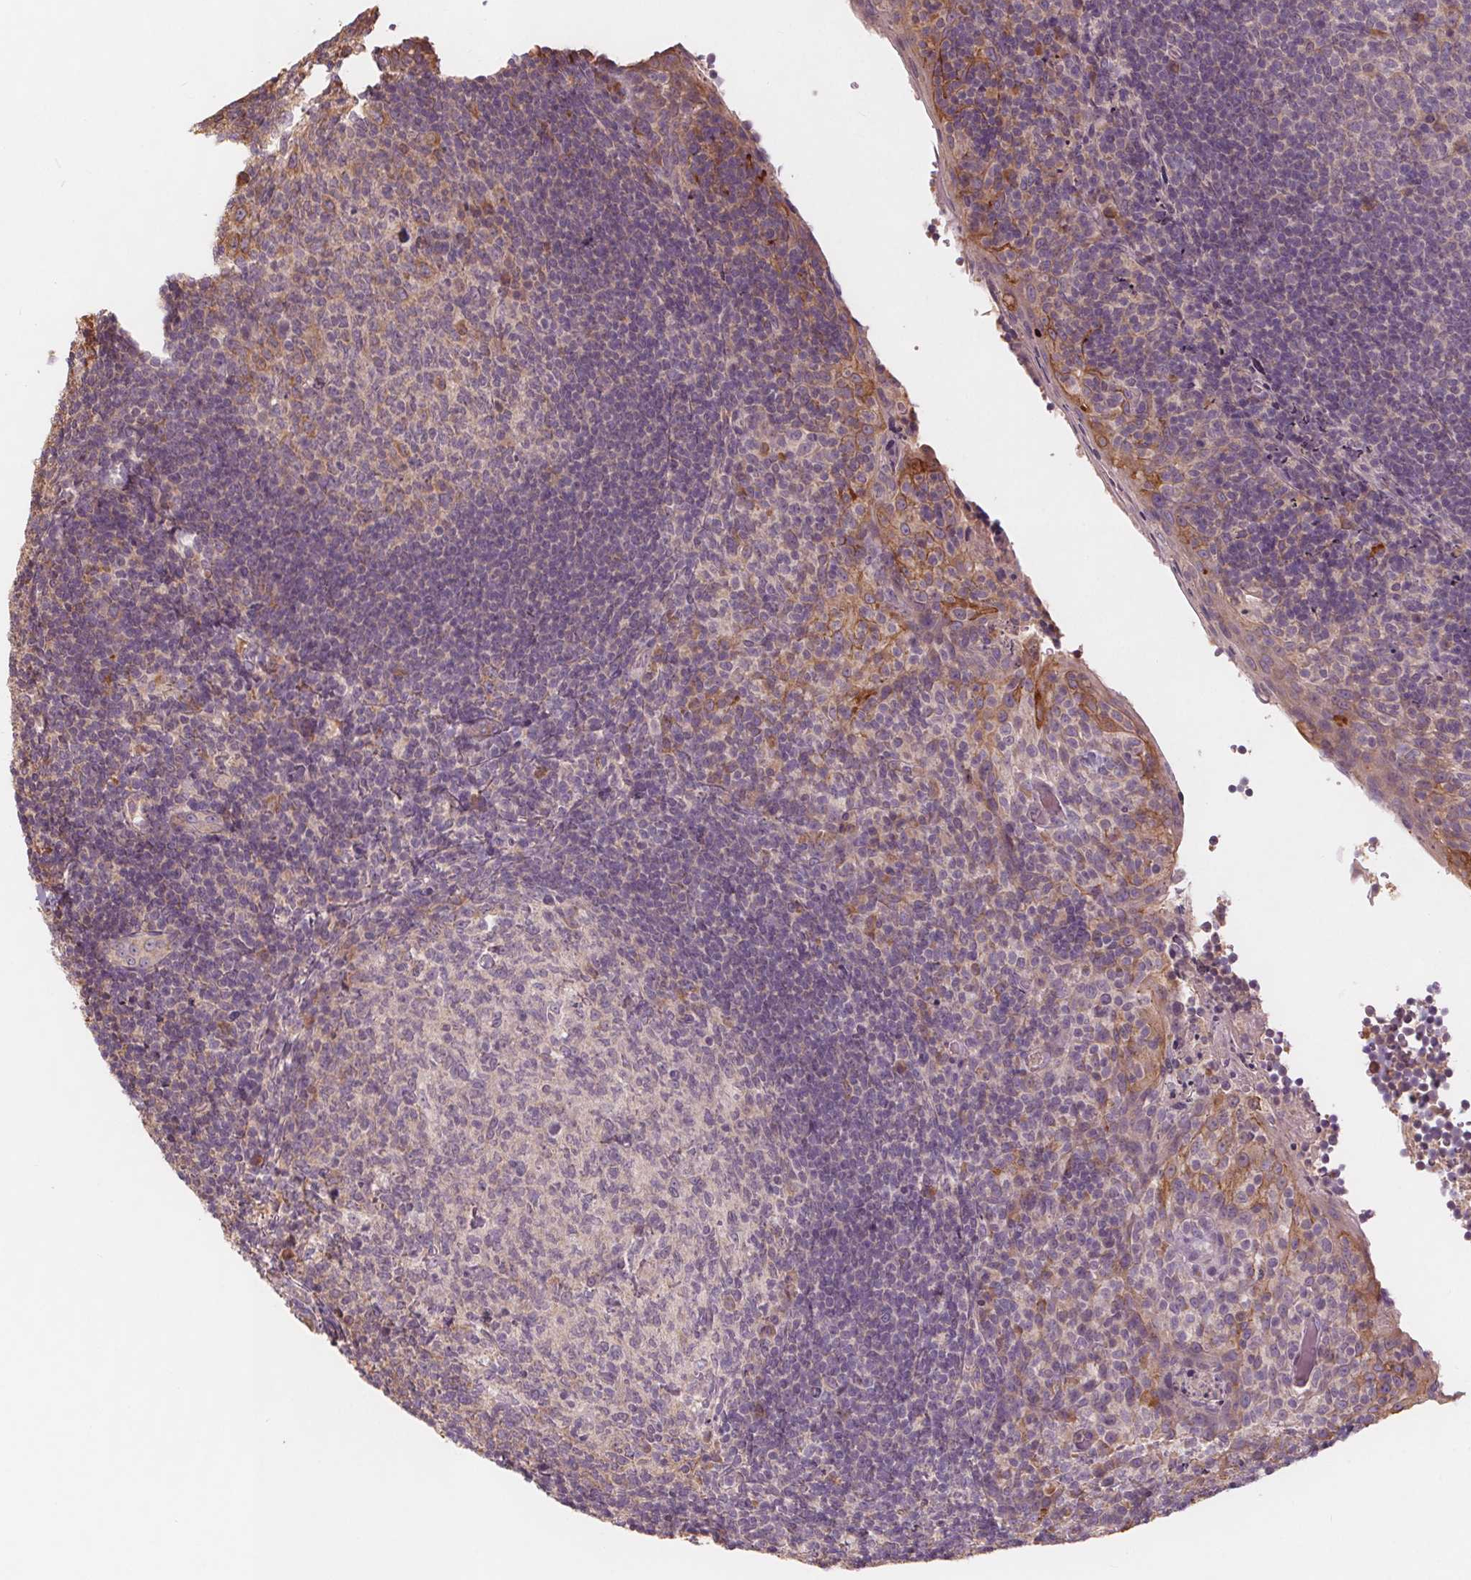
{"staining": {"intensity": "negative", "quantity": "none", "location": "none"}, "tissue": "tonsil", "cell_type": "Germinal center cells", "image_type": "normal", "snomed": [{"axis": "morphology", "description": "Normal tissue, NOS"}, {"axis": "topography", "description": "Tonsil"}], "caption": "IHC histopathology image of benign human tonsil stained for a protein (brown), which demonstrates no expression in germinal center cells. (DAB immunohistochemistry (IHC), high magnification).", "gene": "TMEM80", "patient": {"sex": "female", "age": 10}}